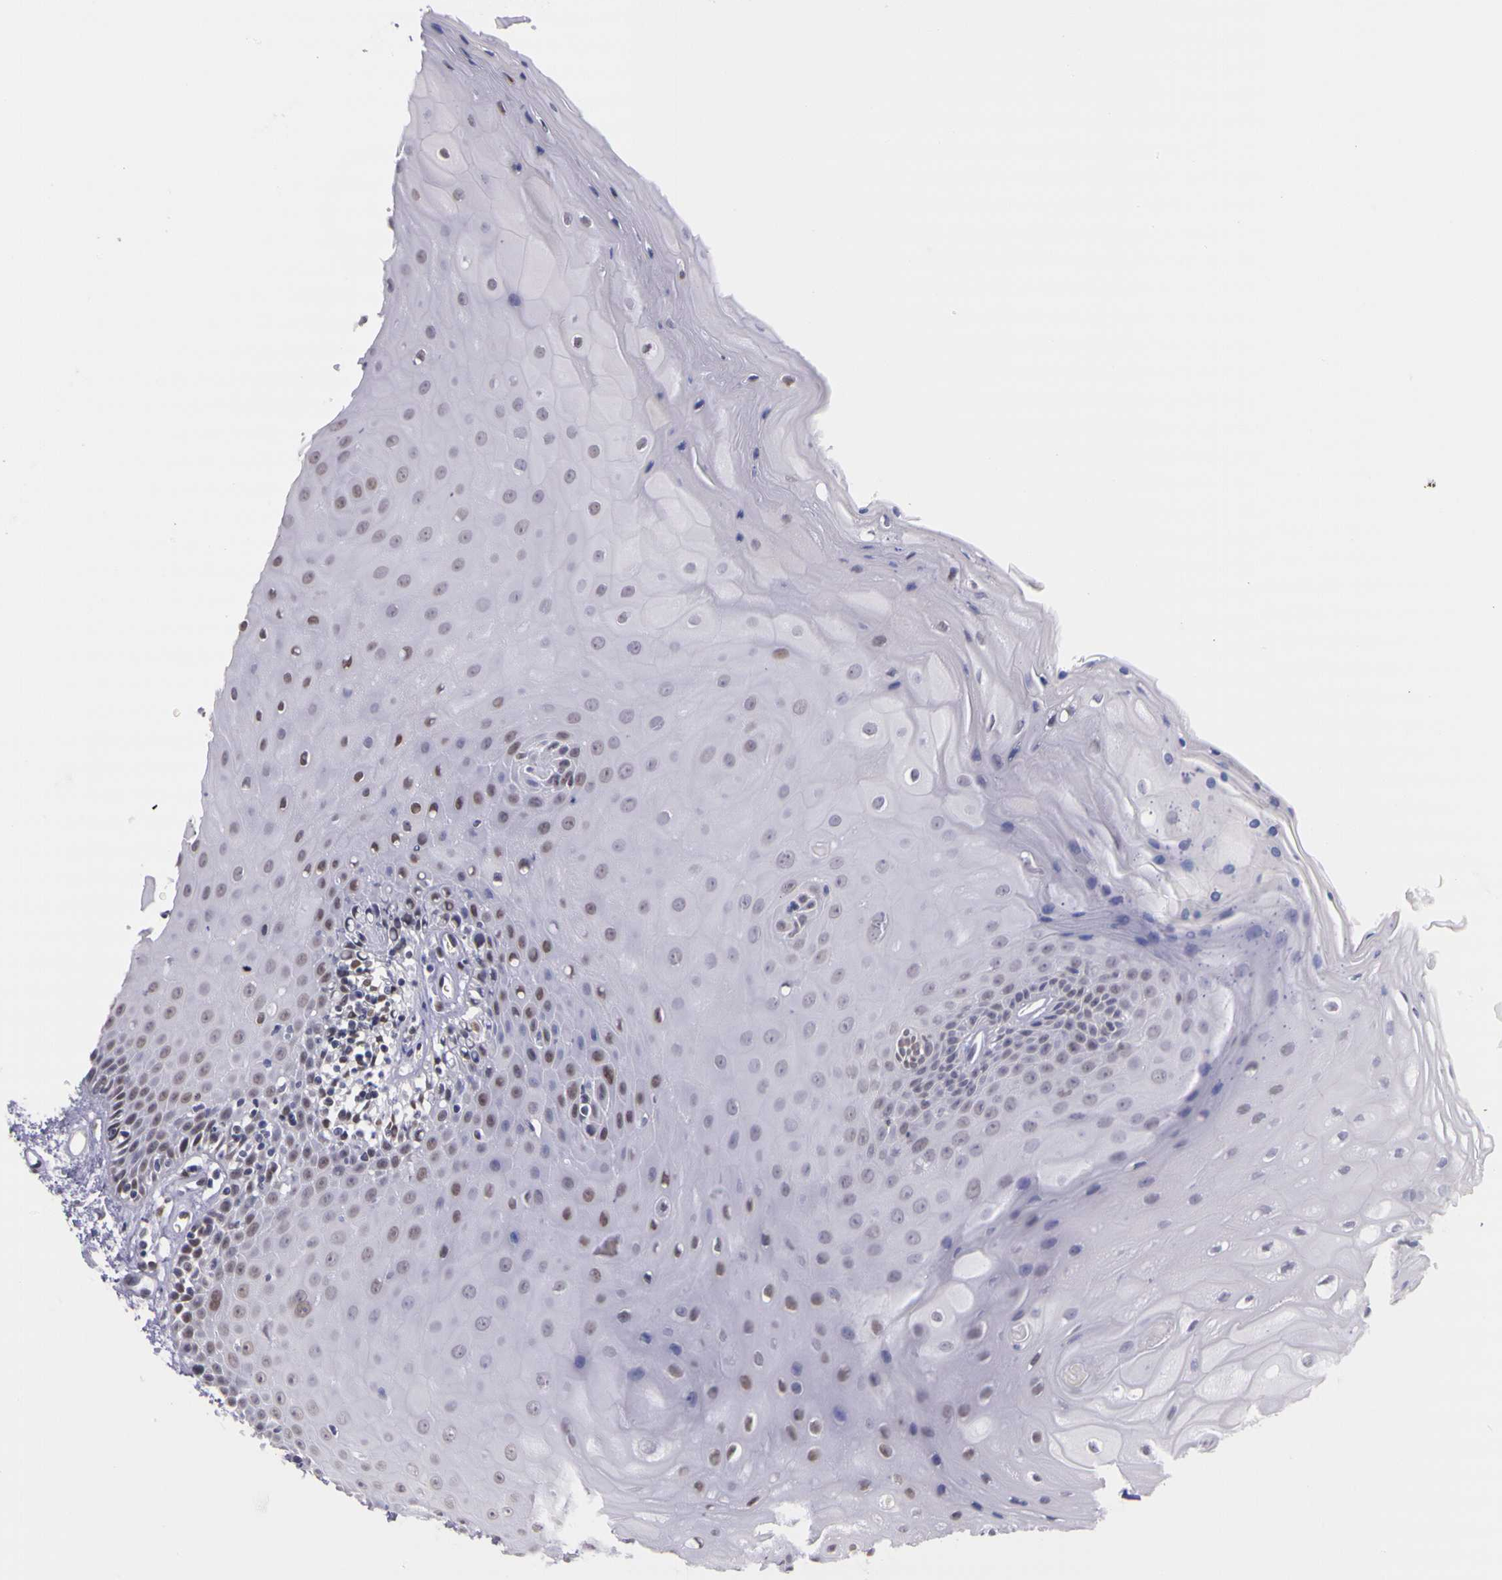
{"staining": {"intensity": "weak", "quantity": "25%-75%", "location": "cytoplasmic/membranous"}, "tissue": "oral mucosa", "cell_type": "Squamous epithelial cells", "image_type": "normal", "snomed": [{"axis": "morphology", "description": "Normal tissue, NOS"}, {"axis": "topography", "description": "Oral tissue"}], "caption": "Immunohistochemical staining of normal oral mucosa displays 25%-75% levels of weak cytoplasmic/membranous protein expression in approximately 25%-75% of squamous epithelial cells. Nuclei are stained in blue.", "gene": "WDR13", "patient": {"sex": "female", "age": 79}}